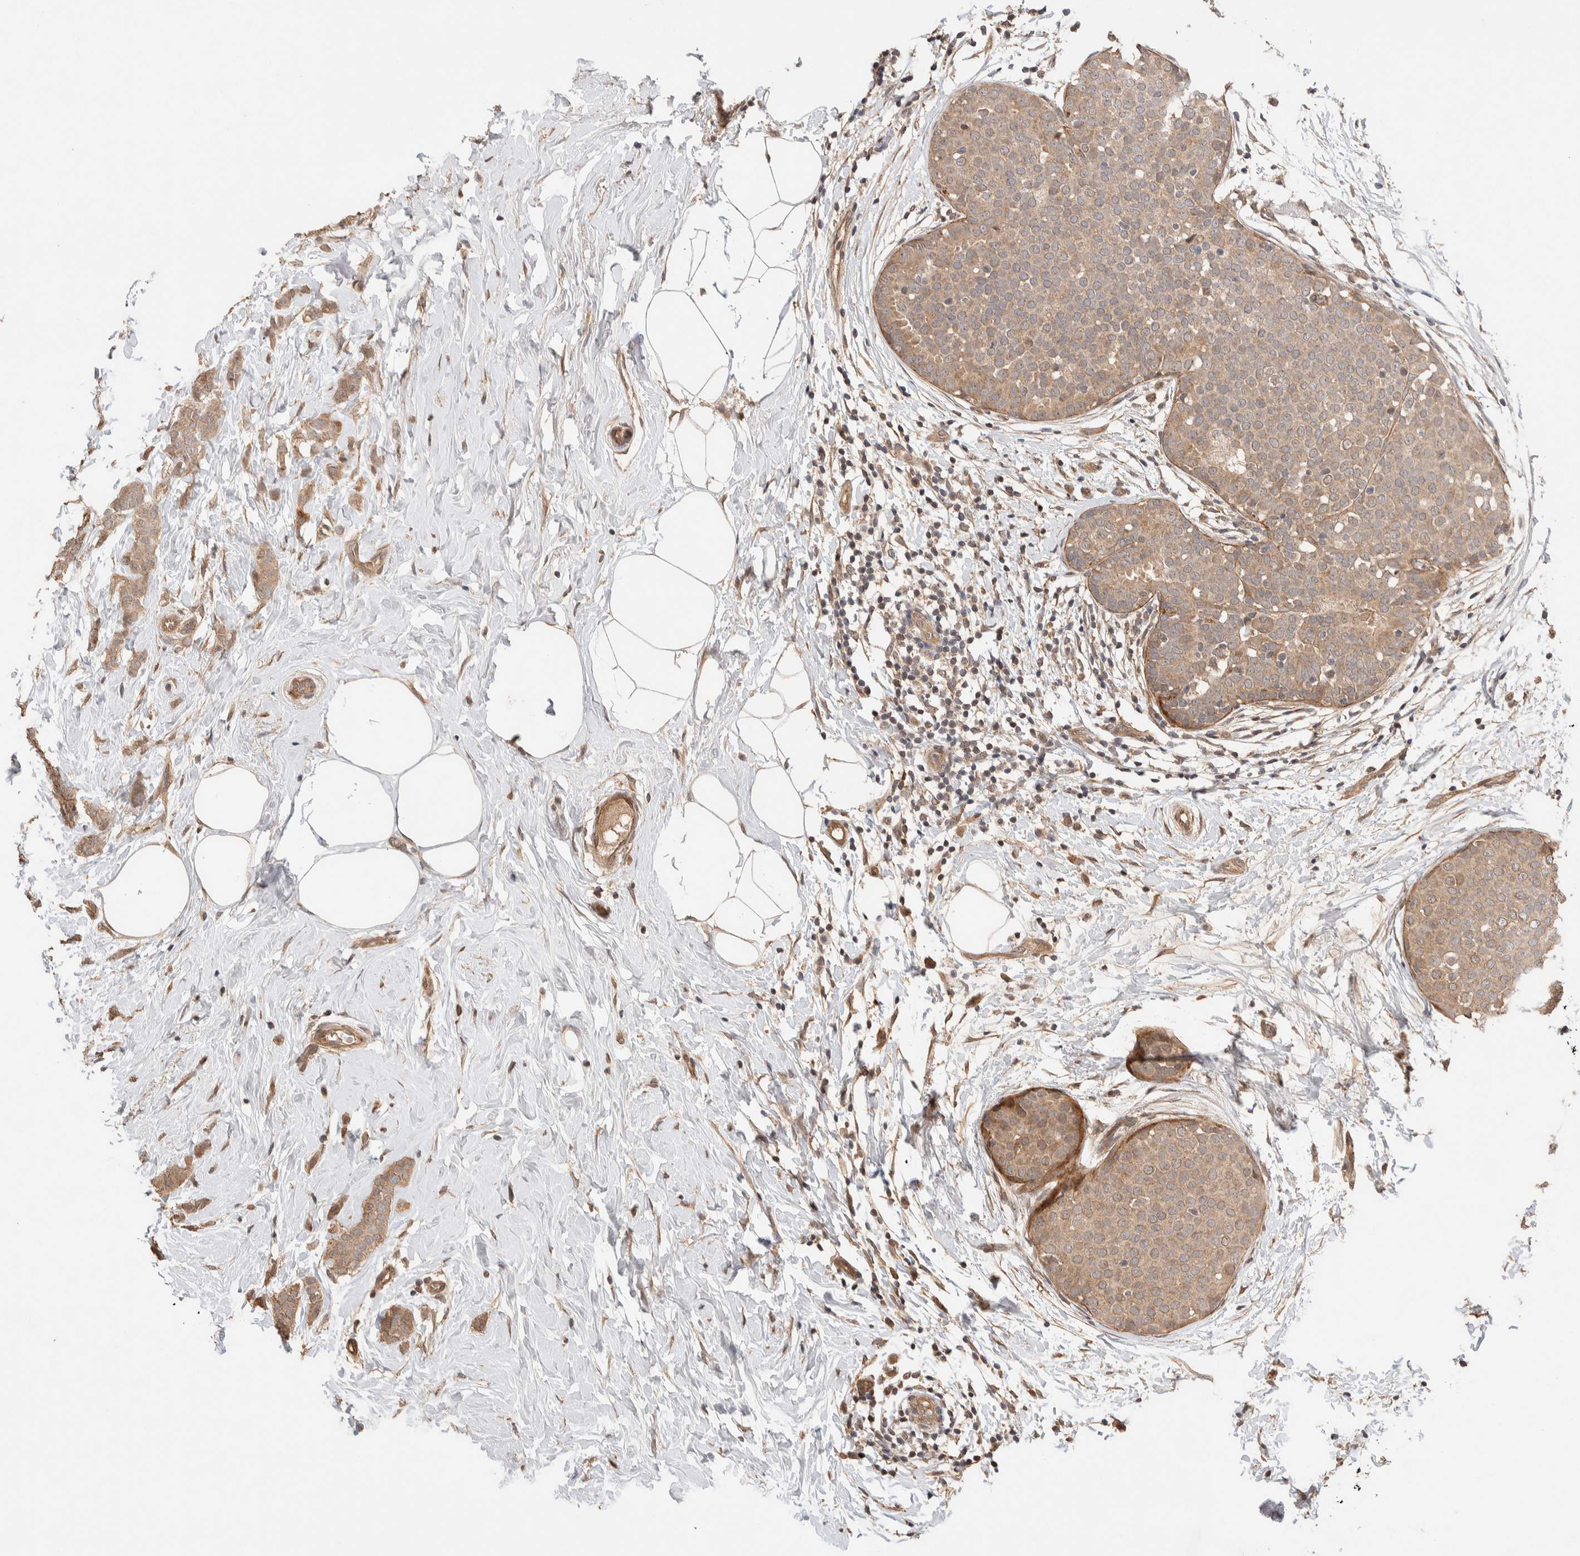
{"staining": {"intensity": "moderate", "quantity": ">75%", "location": "cytoplasmic/membranous"}, "tissue": "breast cancer", "cell_type": "Tumor cells", "image_type": "cancer", "snomed": [{"axis": "morphology", "description": "Lobular carcinoma, in situ"}, {"axis": "morphology", "description": "Lobular carcinoma"}, {"axis": "topography", "description": "Breast"}], "caption": "Tumor cells exhibit moderate cytoplasmic/membranous positivity in about >75% of cells in lobular carcinoma in situ (breast).", "gene": "PRDM15", "patient": {"sex": "female", "age": 41}}